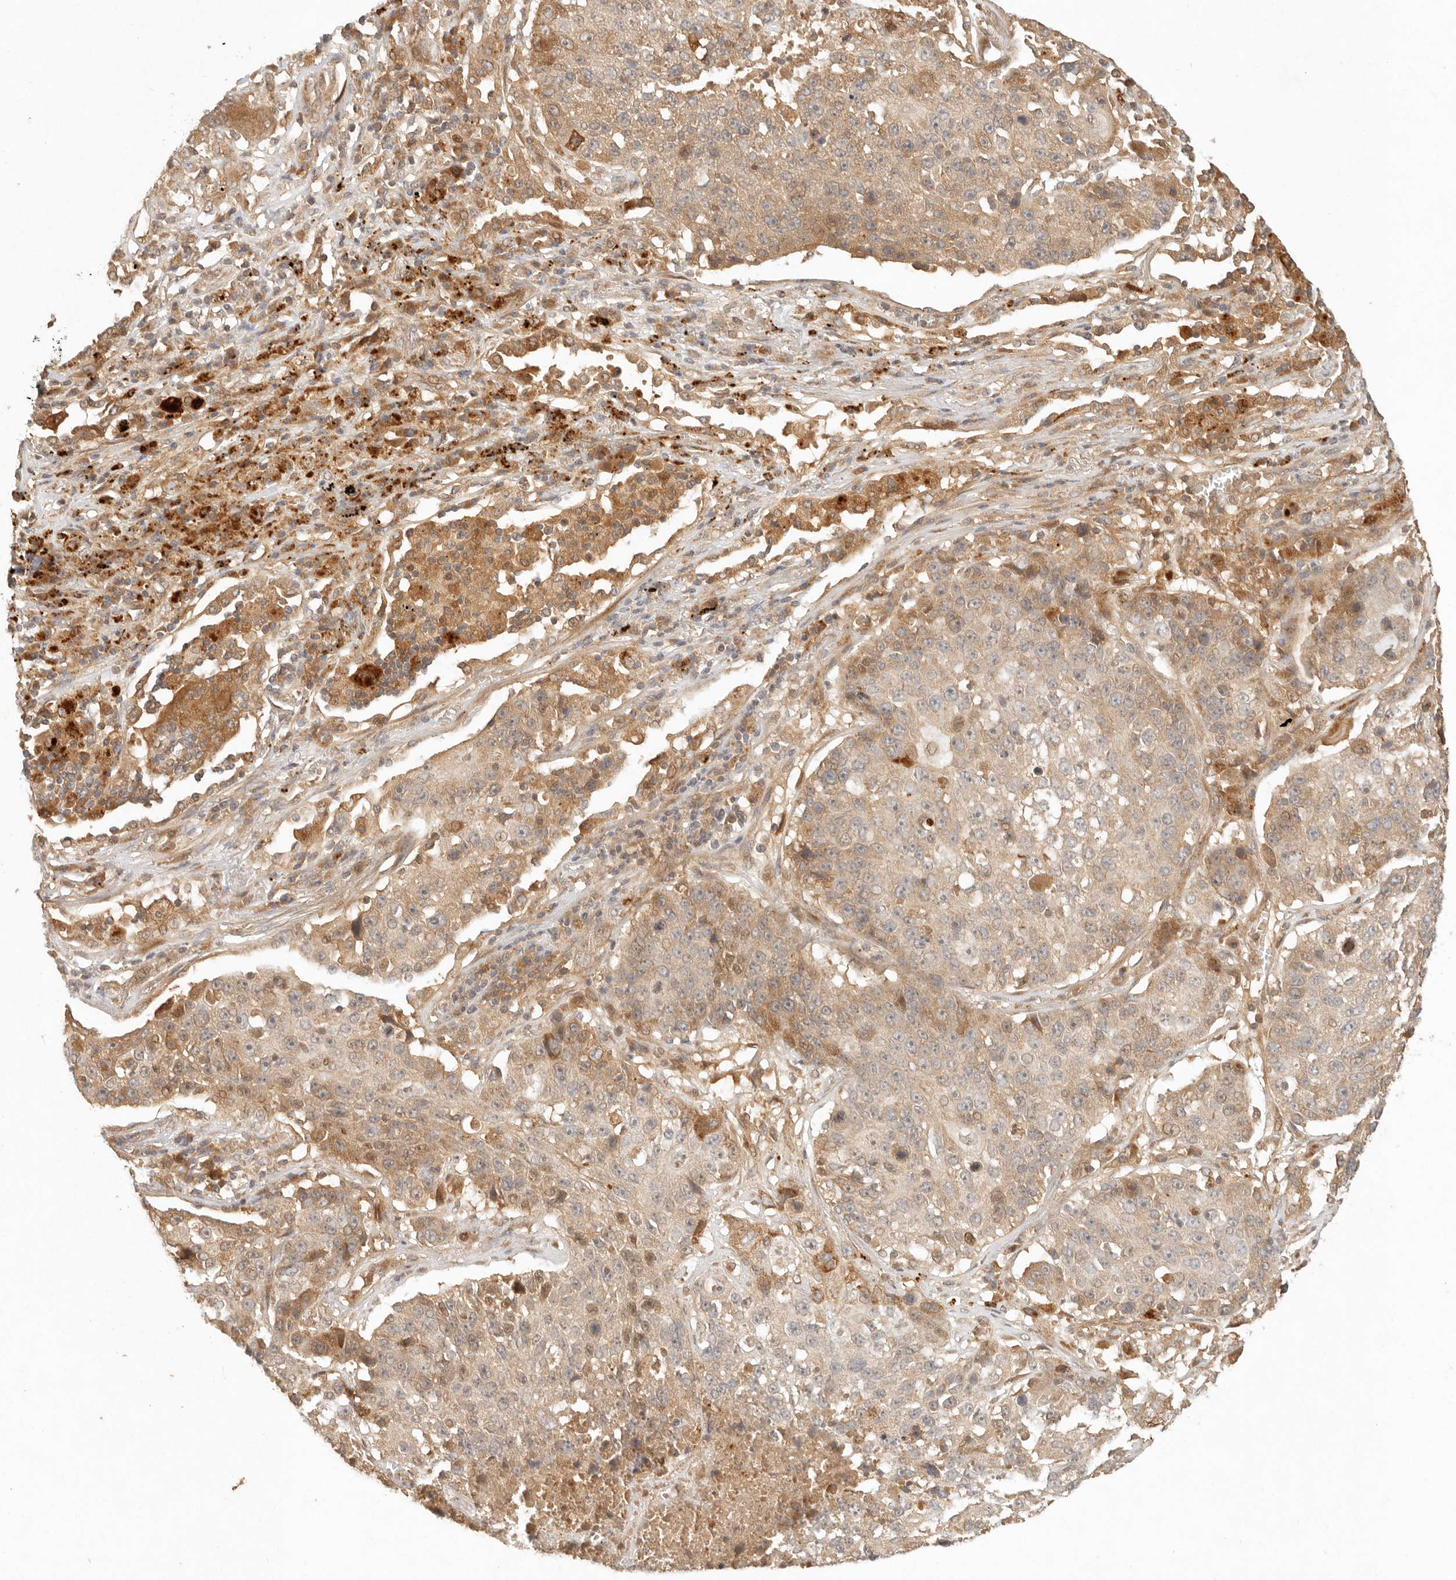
{"staining": {"intensity": "moderate", "quantity": ">75%", "location": "cytoplasmic/membranous"}, "tissue": "lung cancer", "cell_type": "Tumor cells", "image_type": "cancer", "snomed": [{"axis": "morphology", "description": "Squamous cell carcinoma, NOS"}, {"axis": "topography", "description": "Lung"}], "caption": "The immunohistochemical stain highlights moderate cytoplasmic/membranous expression in tumor cells of lung squamous cell carcinoma tissue.", "gene": "ANKRD61", "patient": {"sex": "male", "age": 61}}